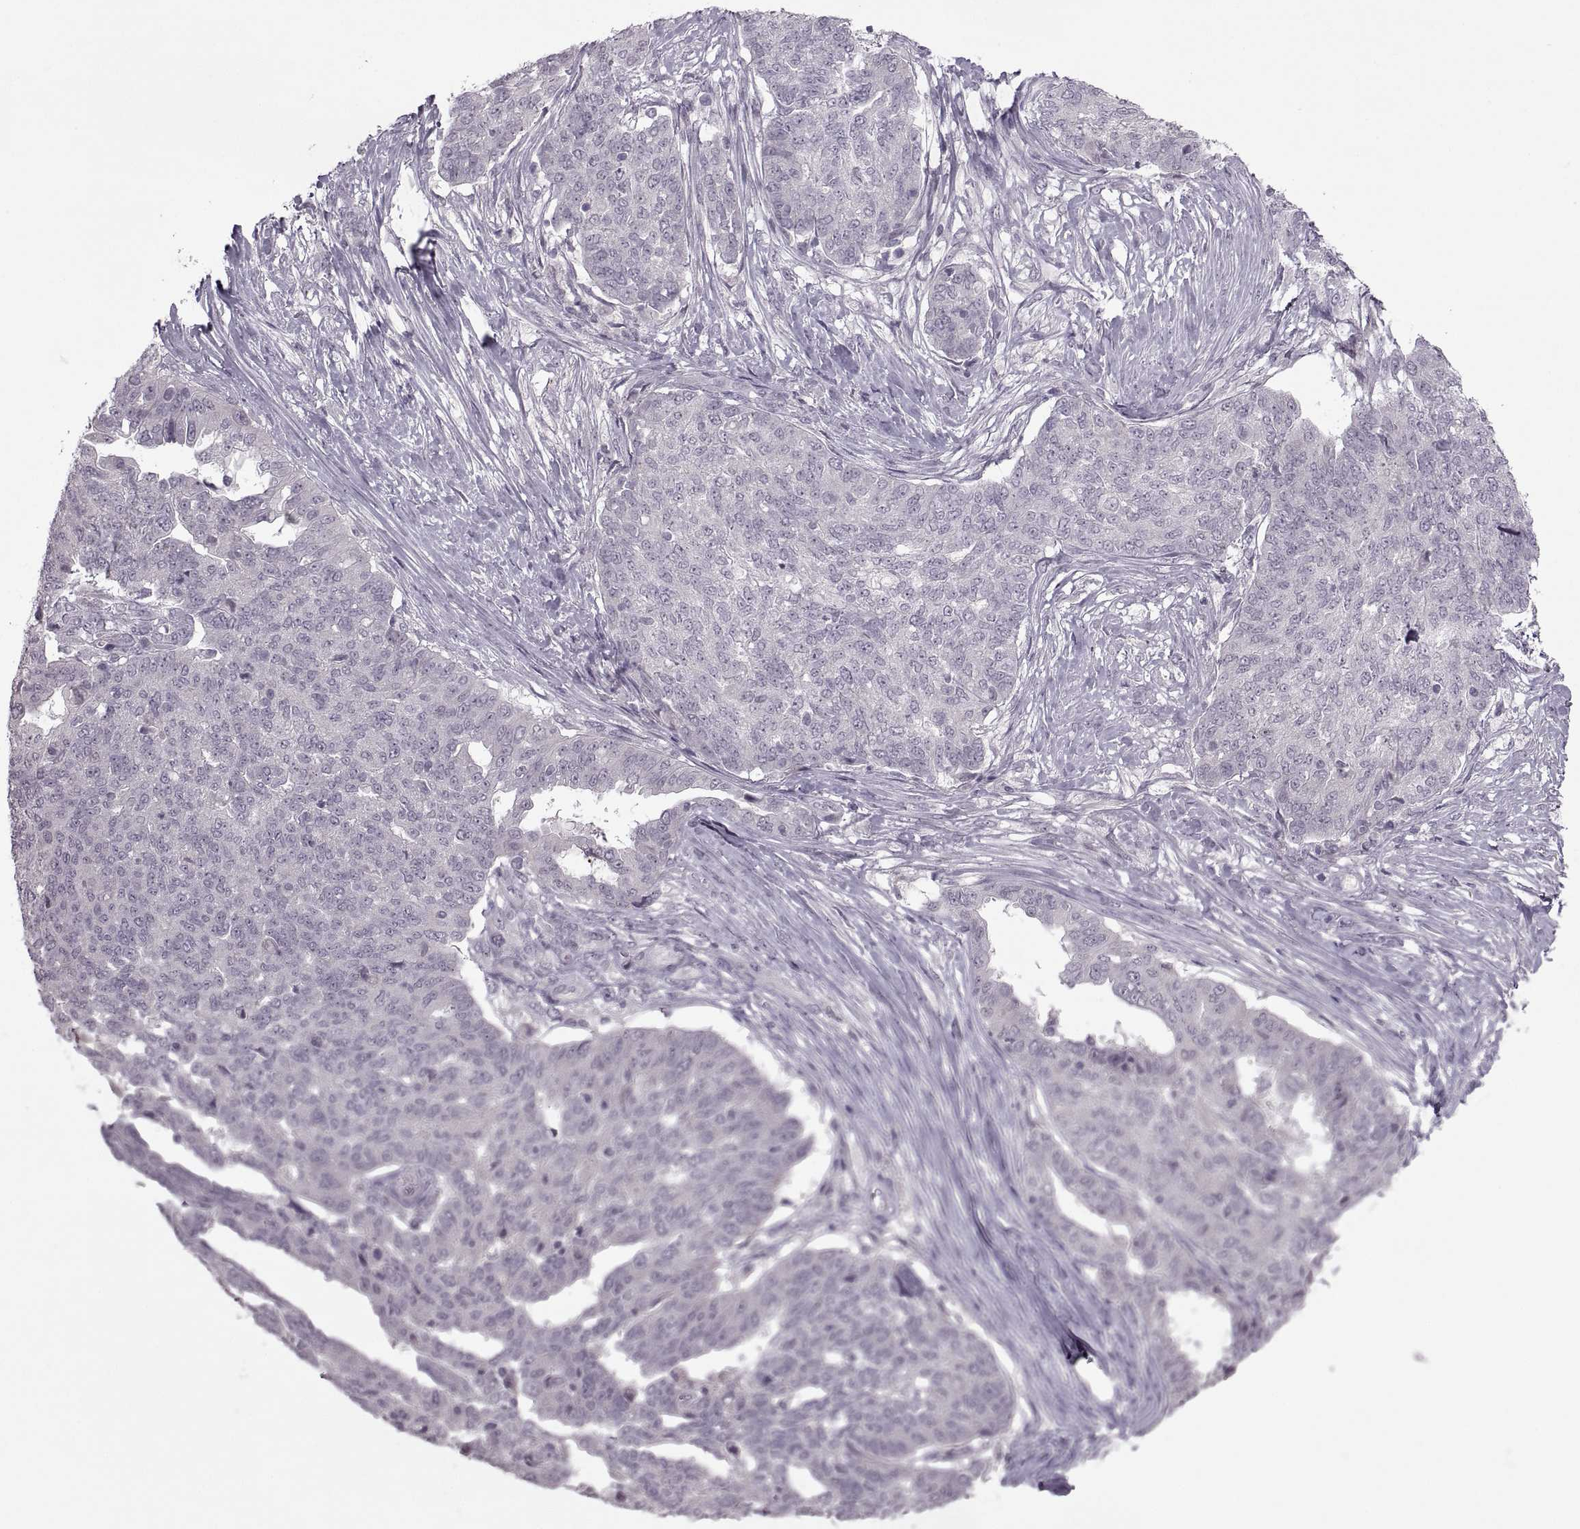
{"staining": {"intensity": "negative", "quantity": "none", "location": "none"}, "tissue": "ovarian cancer", "cell_type": "Tumor cells", "image_type": "cancer", "snomed": [{"axis": "morphology", "description": "Cystadenocarcinoma, serous, NOS"}, {"axis": "topography", "description": "Ovary"}], "caption": "High magnification brightfield microscopy of ovarian cancer stained with DAB (brown) and counterstained with hematoxylin (blue): tumor cells show no significant expression. The staining was performed using DAB (3,3'-diaminobenzidine) to visualize the protein expression in brown, while the nuclei were stained in blue with hematoxylin (Magnification: 20x).", "gene": "MGAT4D", "patient": {"sex": "female", "age": 67}}